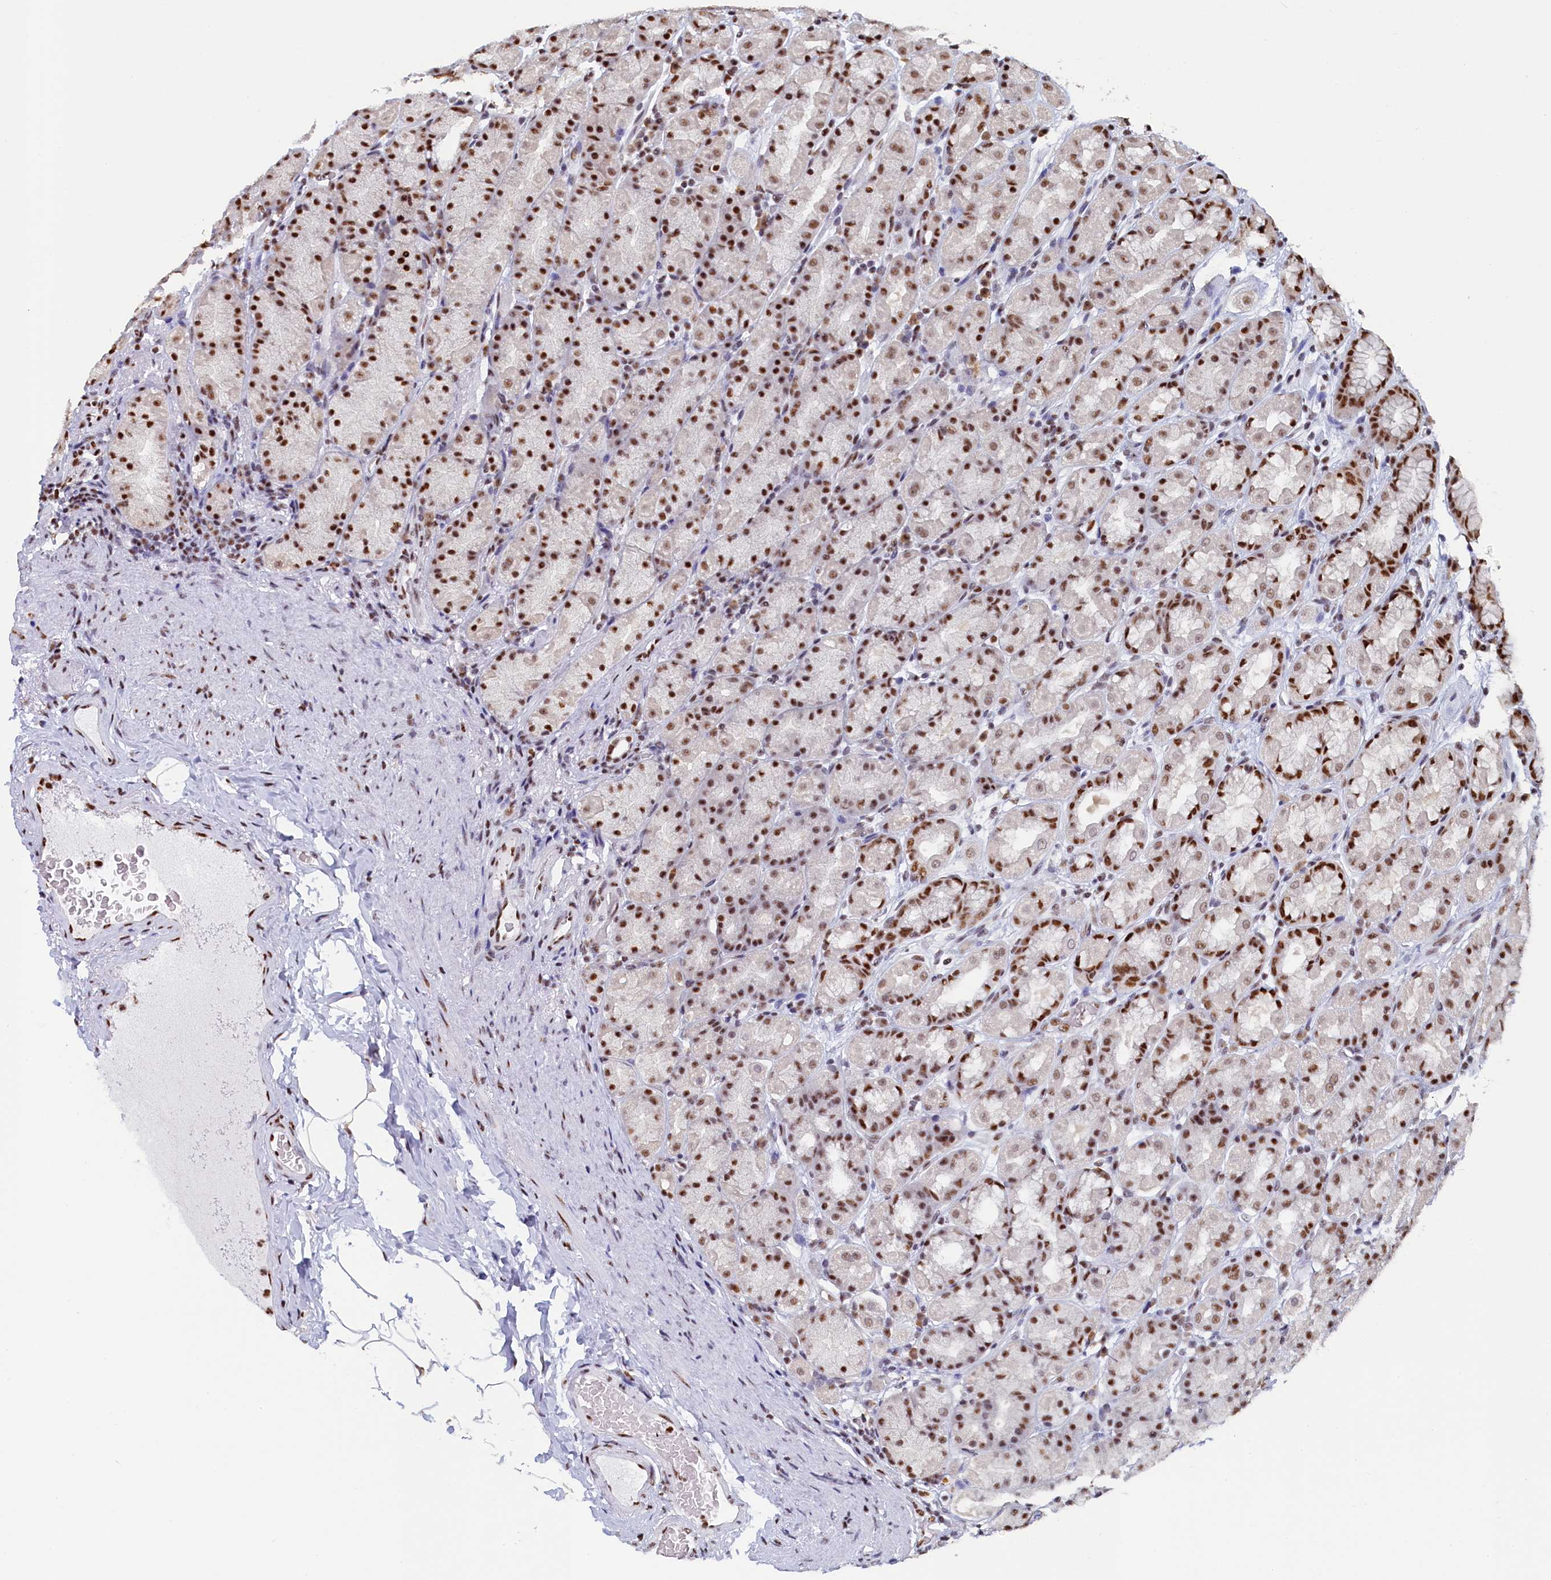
{"staining": {"intensity": "strong", "quantity": "25%-75%", "location": "nuclear"}, "tissue": "stomach", "cell_type": "Glandular cells", "image_type": "normal", "snomed": [{"axis": "morphology", "description": "Normal tissue, NOS"}, {"axis": "topography", "description": "Stomach, upper"}], "caption": "DAB (3,3'-diaminobenzidine) immunohistochemical staining of normal stomach demonstrates strong nuclear protein expression in about 25%-75% of glandular cells.", "gene": "MOSPD3", "patient": {"sex": "male", "age": 68}}